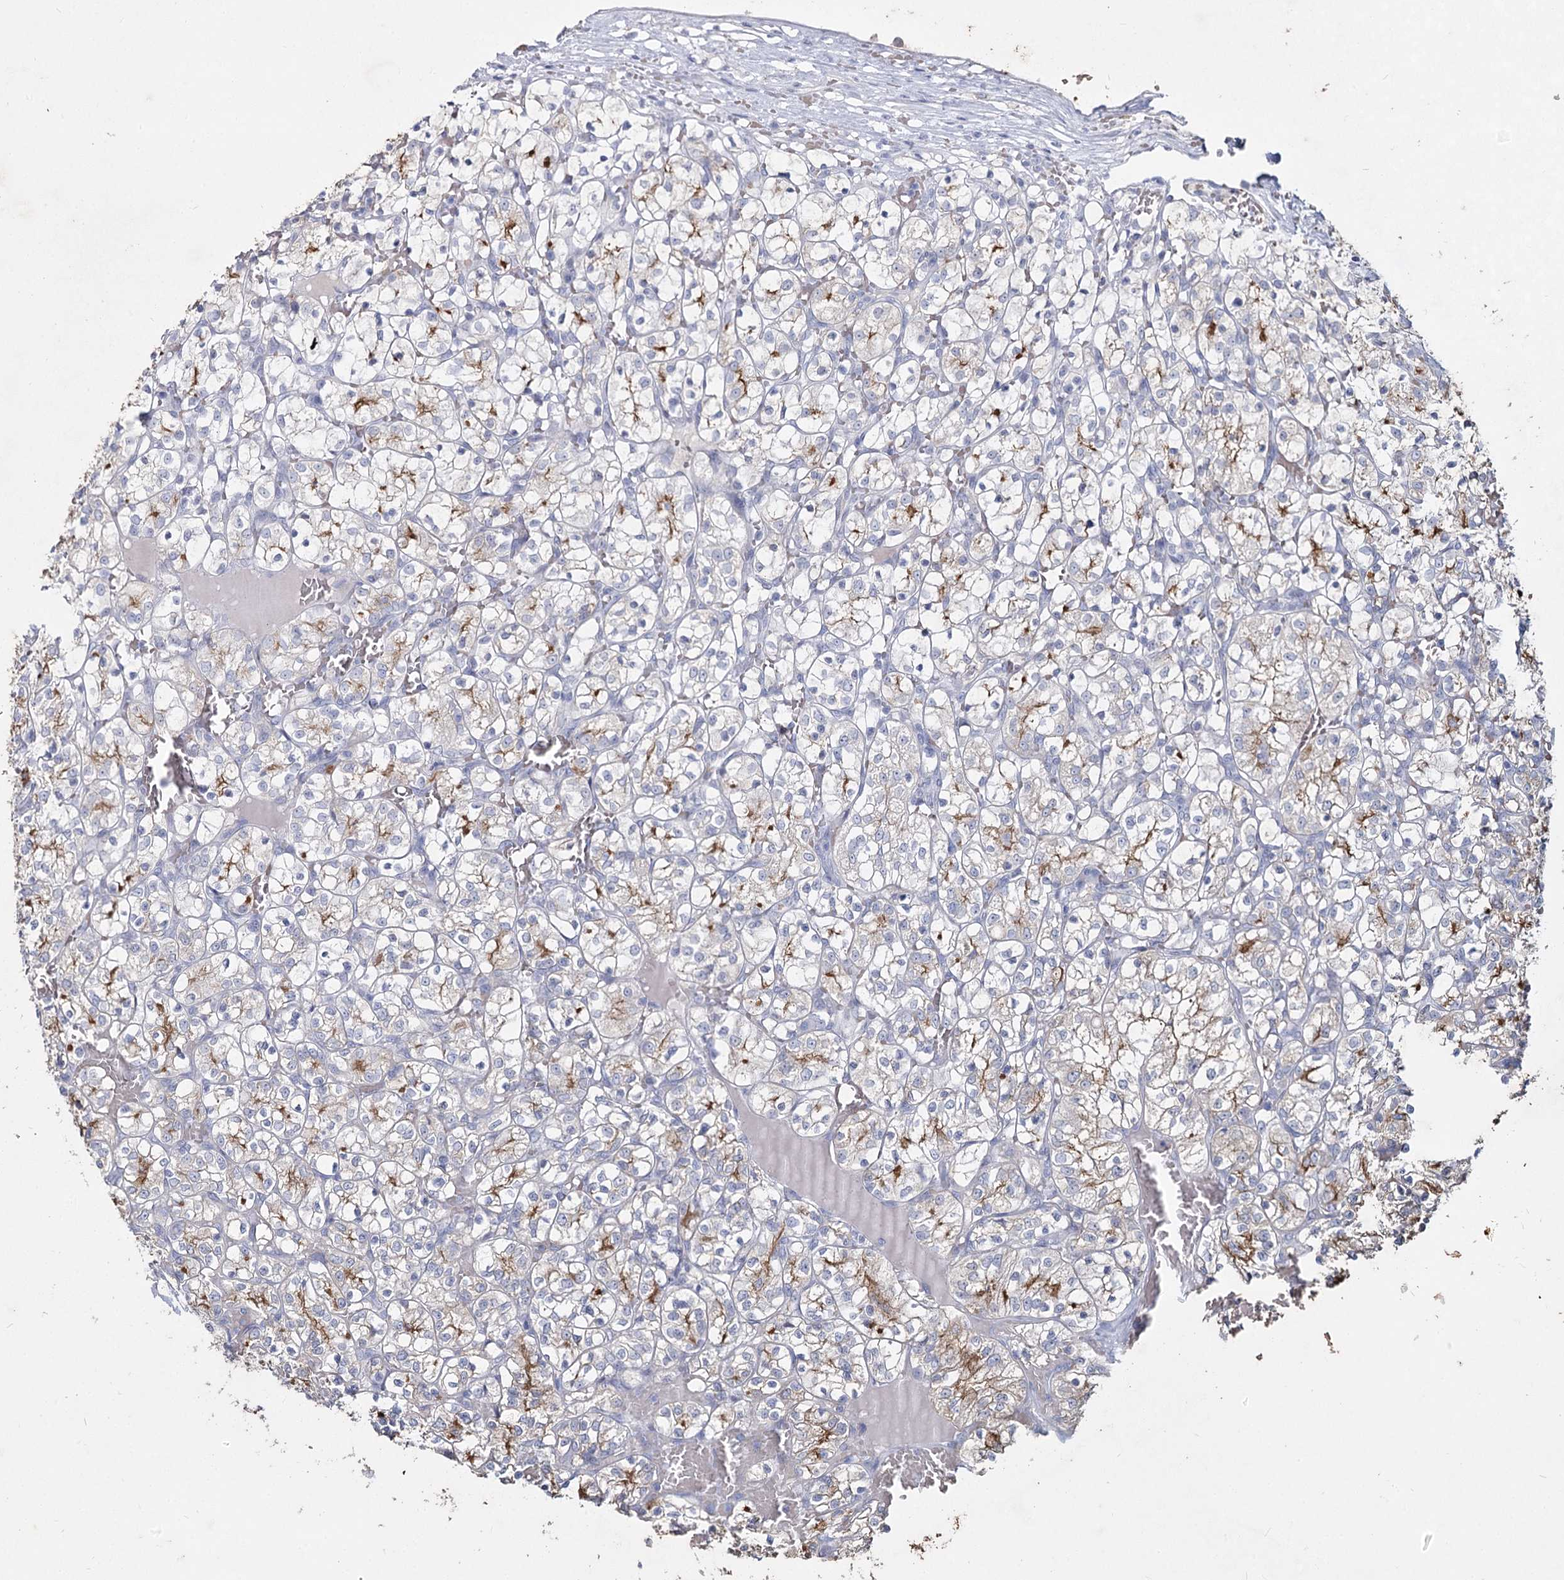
{"staining": {"intensity": "strong", "quantity": "<25%", "location": "cytoplasmic/membranous"}, "tissue": "renal cancer", "cell_type": "Tumor cells", "image_type": "cancer", "snomed": [{"axis": "morphology", "description": "Adenocarcinoma, NOS"}, {"axis": "topography", "description": "Kidney"}], "caption": "An IHC histopathology image of neoplastic tissue is shown. Protein staining in brown highlights strong cytoplasmic/membranous positivity in adenocarcinoma (renal) within tumor cells. (brown staining indicates protein expression, while blue staining denotes nuclei).", "gene": "CCDC73", "patient": {"sex": "female", "age": 69}}